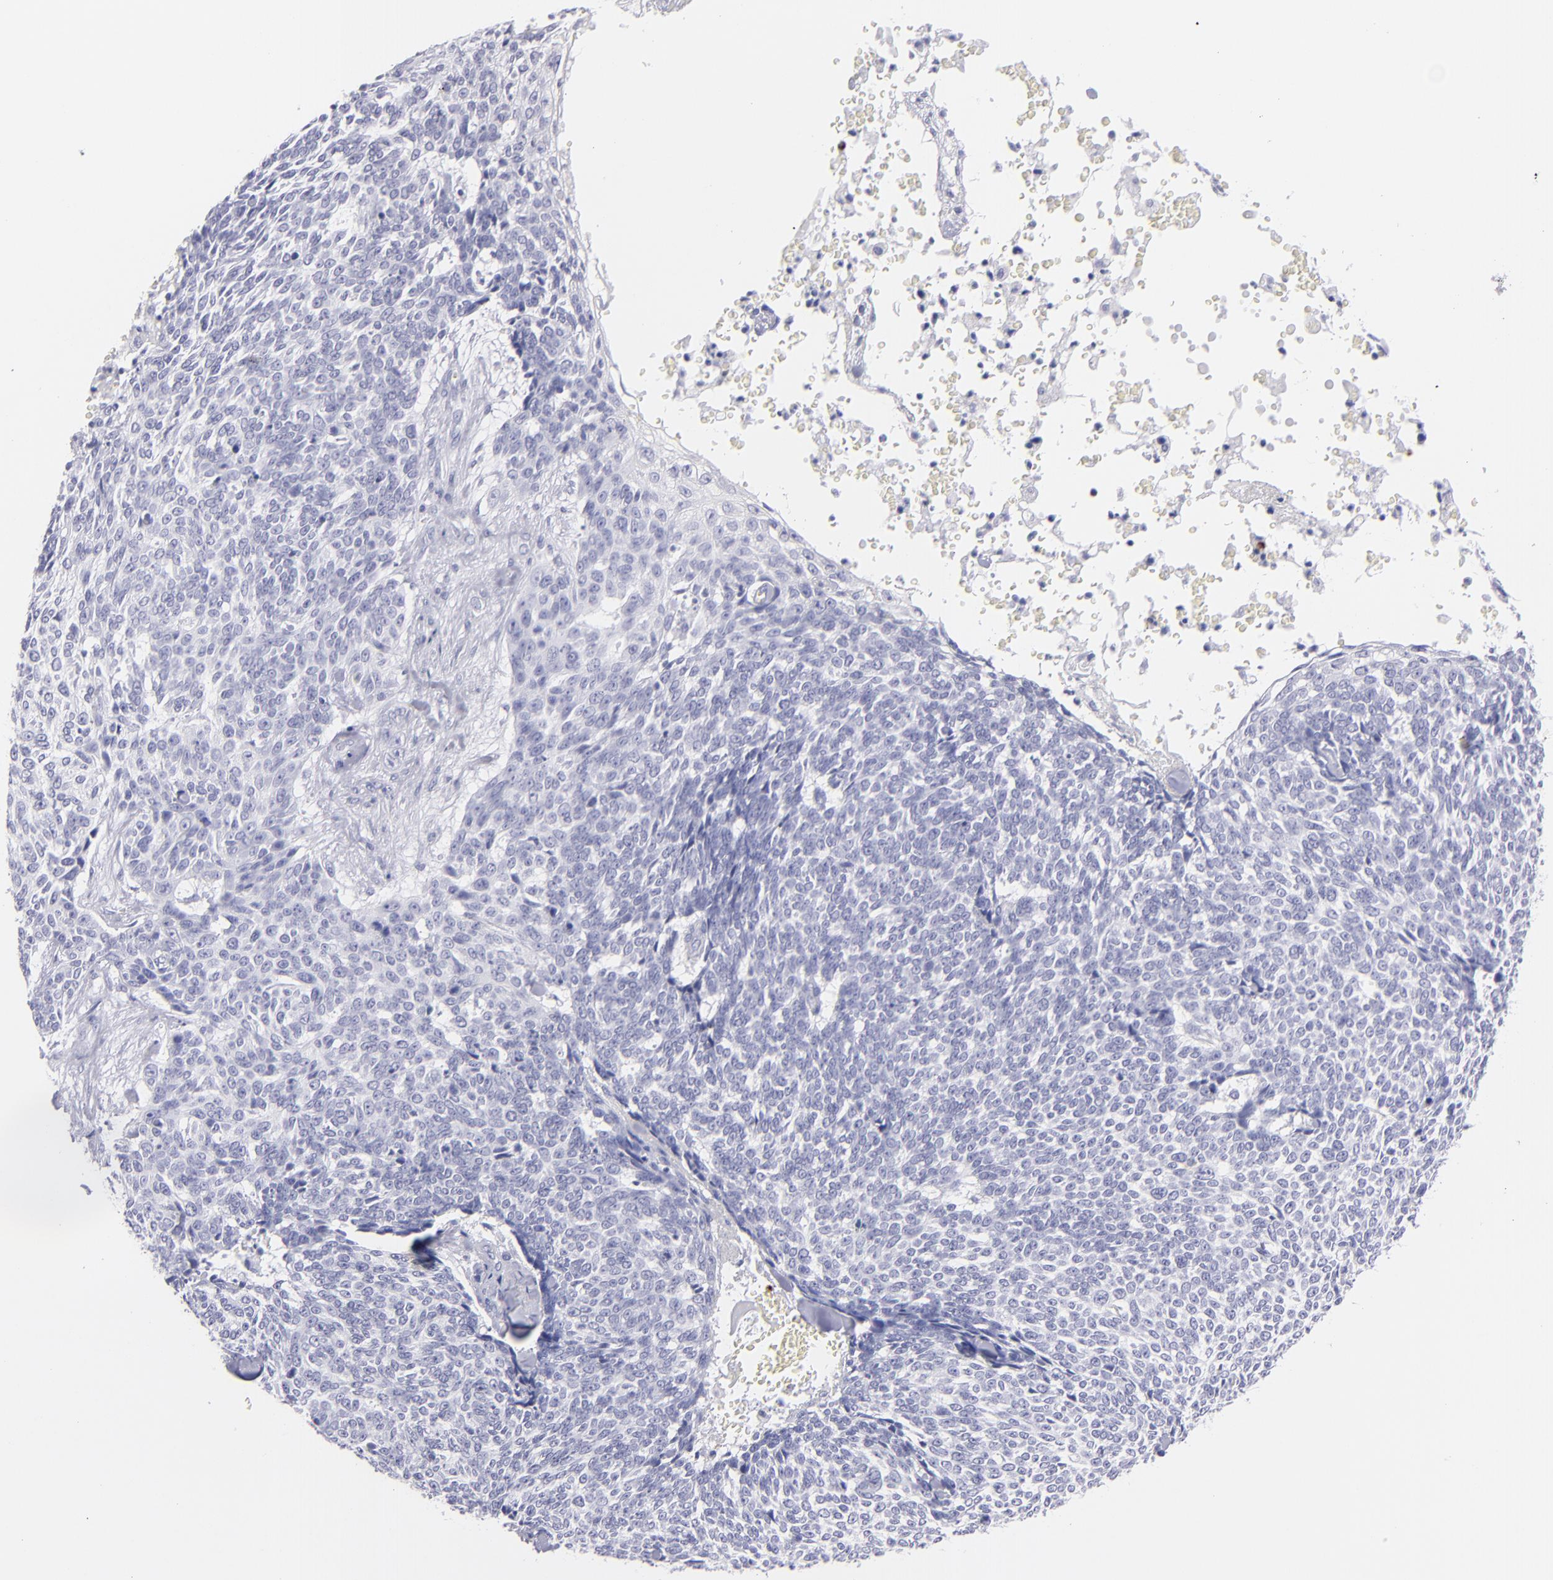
{"staining": {"intensity": "negative", "quantity": "none", "location": "none"}, "tissue": "skin cancer", "cell_type": "Tumor cells", "image_type": "cancer", "snomed": [{"axis": "morphology", "description": "Basal cell carcinoma"}, {"axis": "topography", "description": "Skin"}], "caption": "Immunohistochemical staining of human skin cancer shows no significant expression in tumor cells. The staining is performed using DAB brown chromogen with nuclei counter-stained in using hematoxylin.", "gene": "PRF1", "patient": {"sex": "female", "age": 89}}